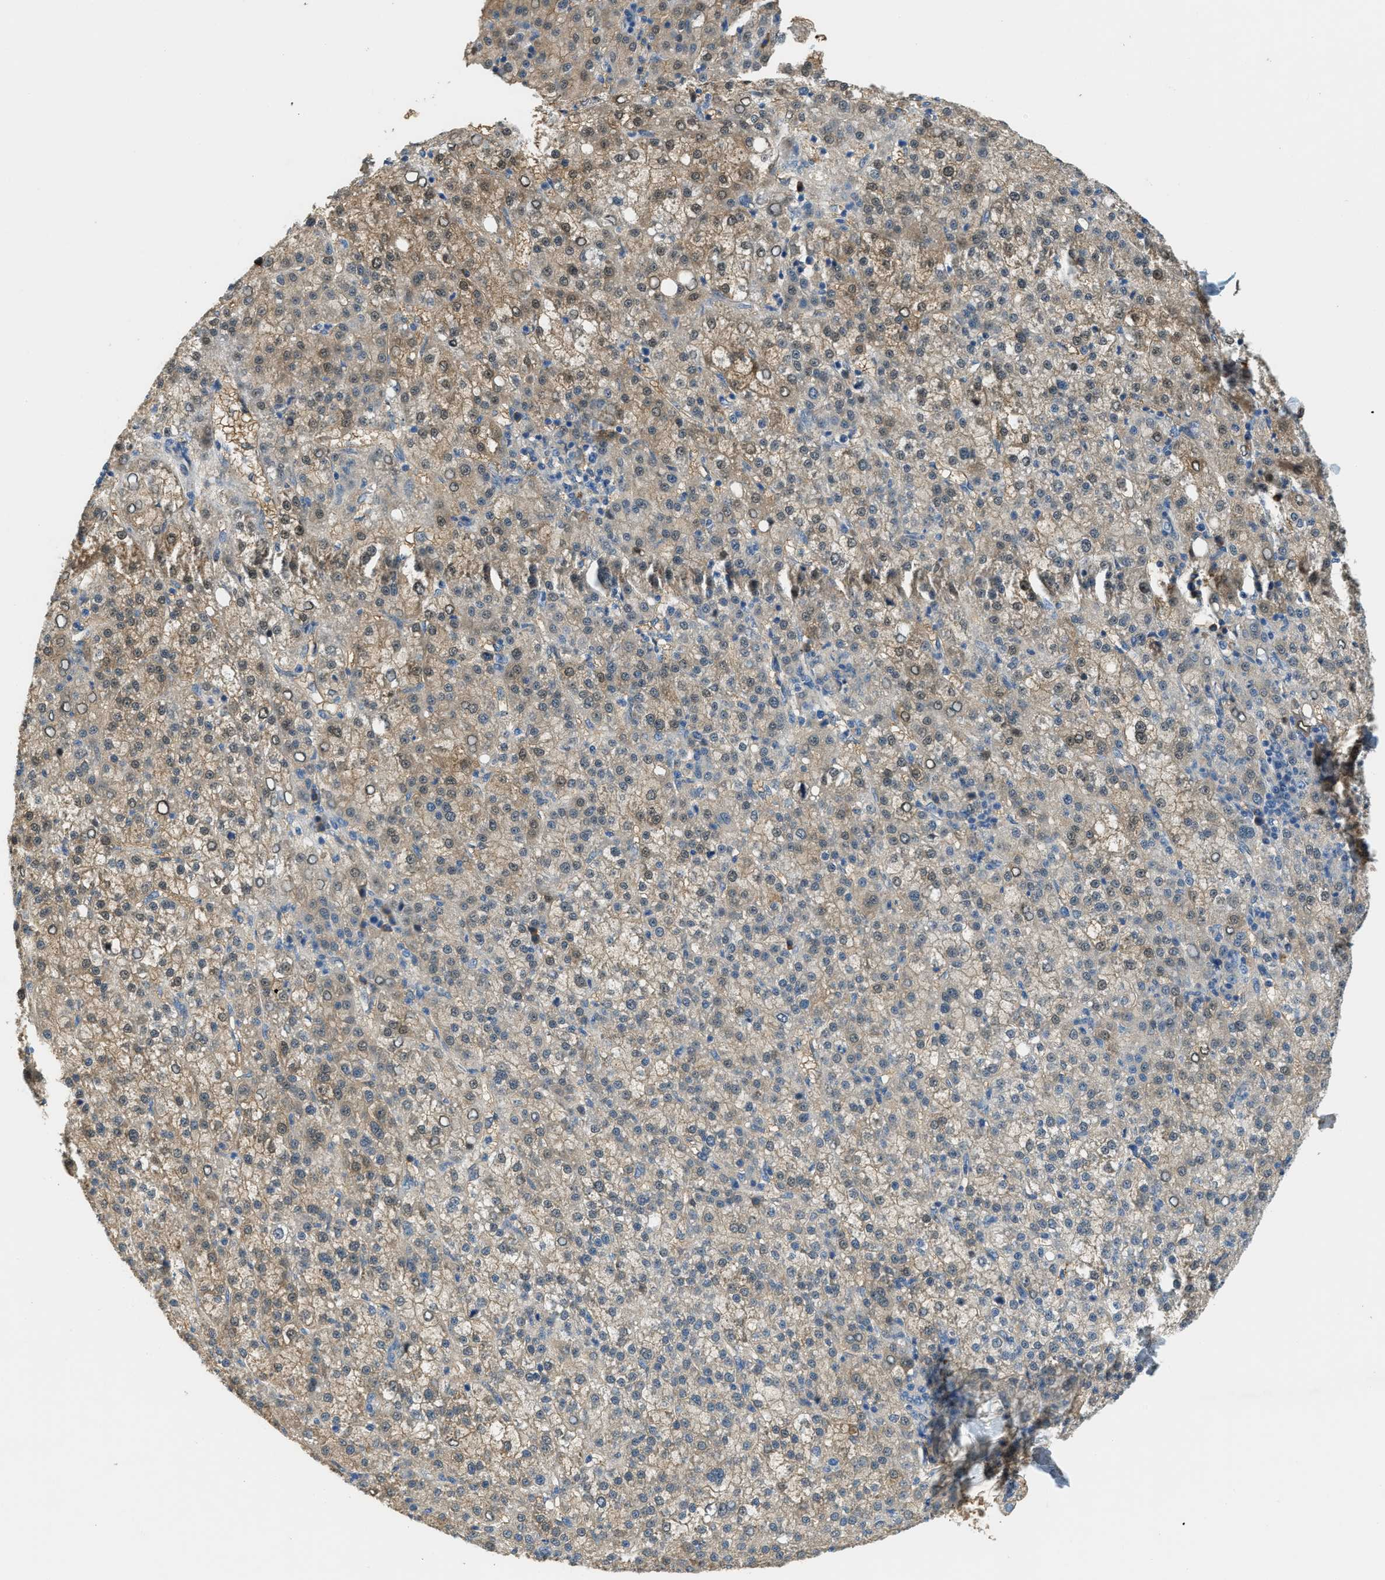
{"staining": {"intensity": "moderate", "quantity": ">75%", "location": "cytoplasmic/membranous,nuclear"}, "tissue": "liver cancer", "cell_type": "Tumor cells", "image_type": "cancer", "snomed": [{"axis": "morphology", "description": "Carcinoma, Hepatocellular, NOS"}, {"axis": "topography", "description": "Liver"}], "caption": "Immunohistochemical staining of human hepatocellular carcinoma (liver) shows medium levels of moderate cytoplasmic/membranous and nuclear staining in approximately >75% of tumor cells. (DAB (3,3'-diaminobenzidine) IHC with brightfield microscopy, high magnification).", "gene": "CFLAR", "patient": {"sex": "female", "age": 58}}